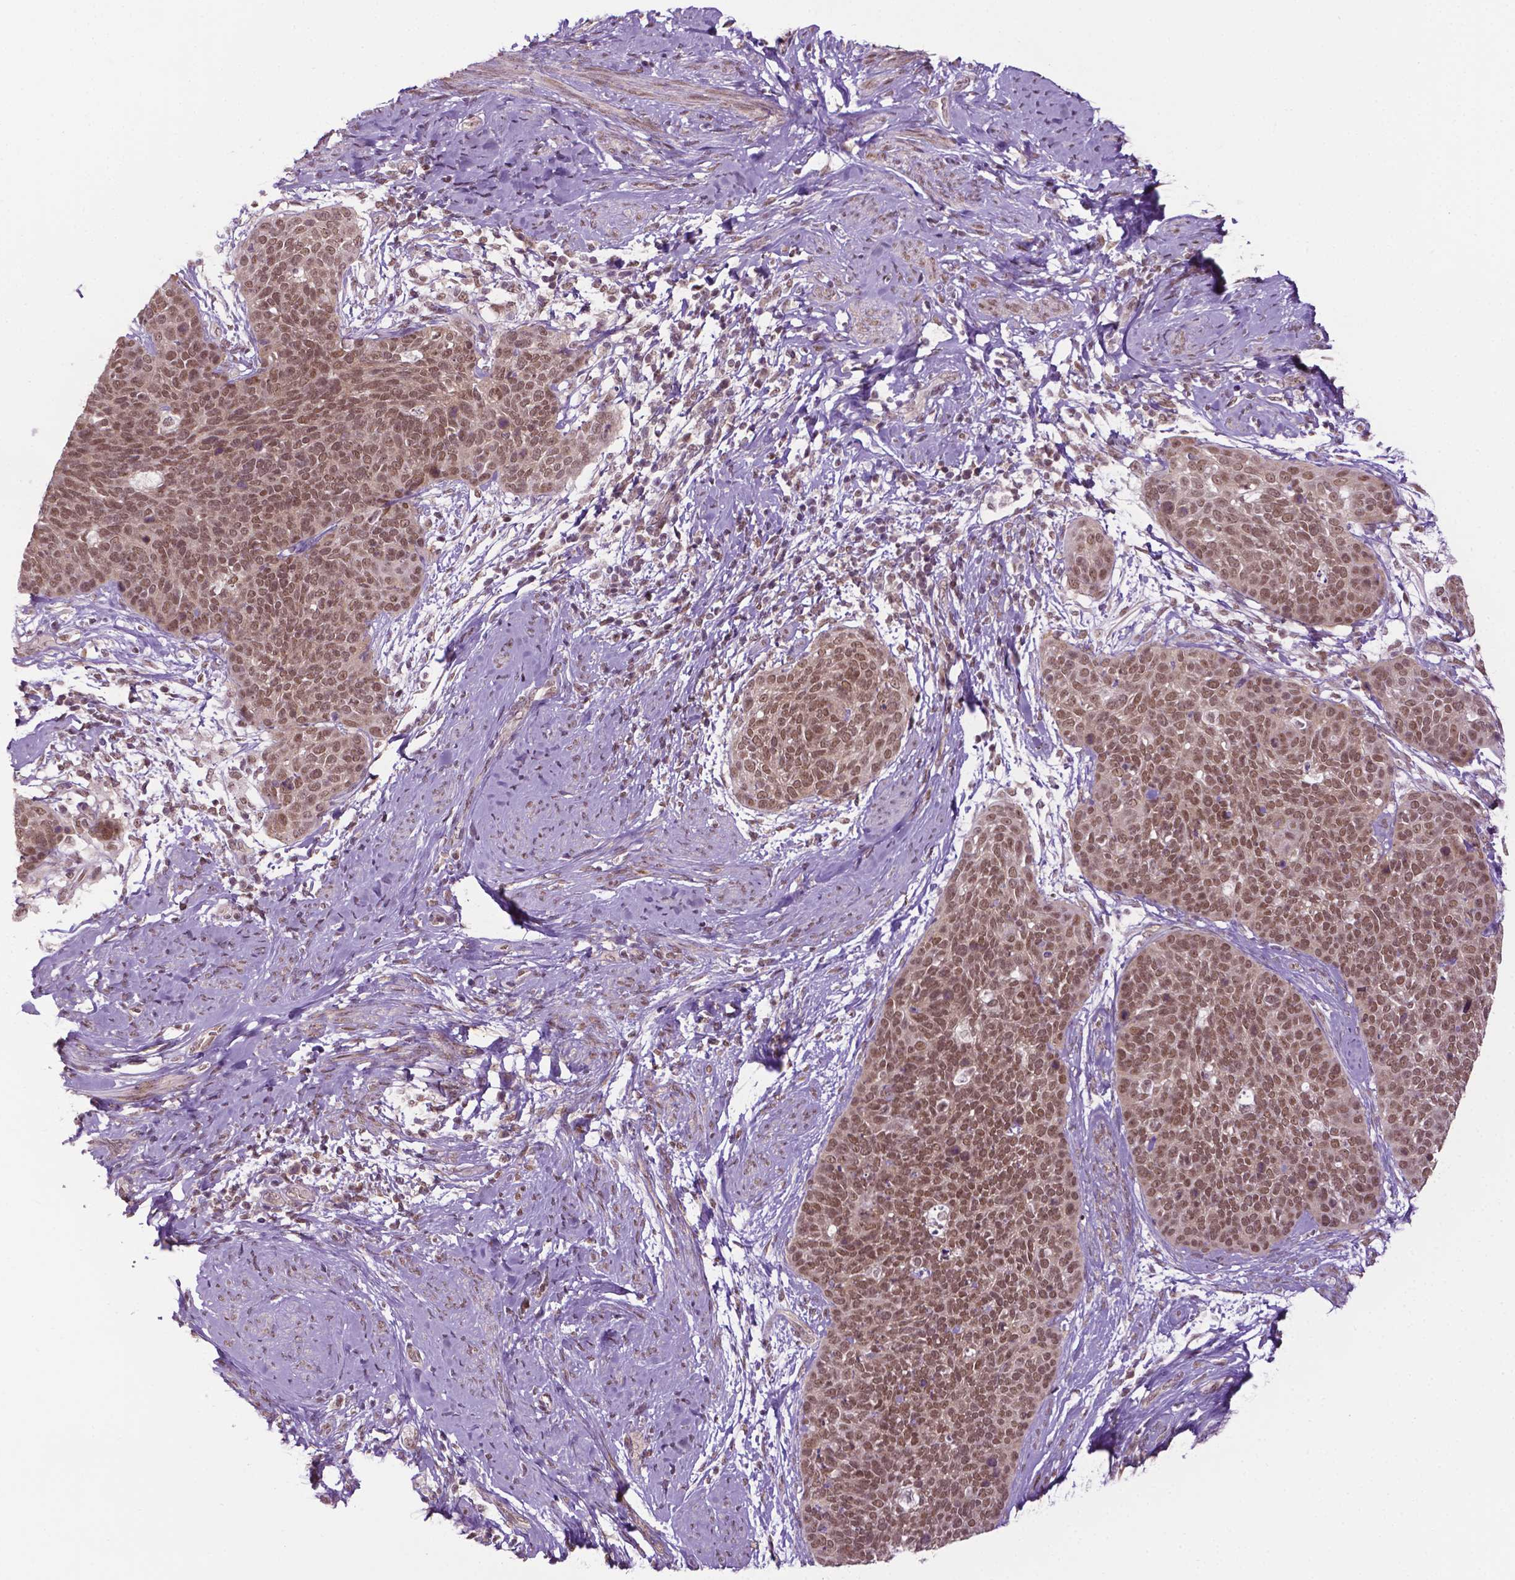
{"staining": {"intensity": "moderate", "quantity": ">75%", "location": "nuclear"}, "tissue": "cervical cancer", "cell_type": "Tumor cells", "image_type": "cancer", "snomed": [{"axis": "morphology", "description": "Squamous cell carcinoma, NOS"}, {"axis": "topography", "description": "Cervix"}], "caption": "Immunohistochemical staining of human cervical squamous cell carcinoma reveals medium levels of moderate nuclear protein positivity in about >75% of tumor cells.", "gene": "UBQLN4", "patient": {"sex": "female", "age": 69}}